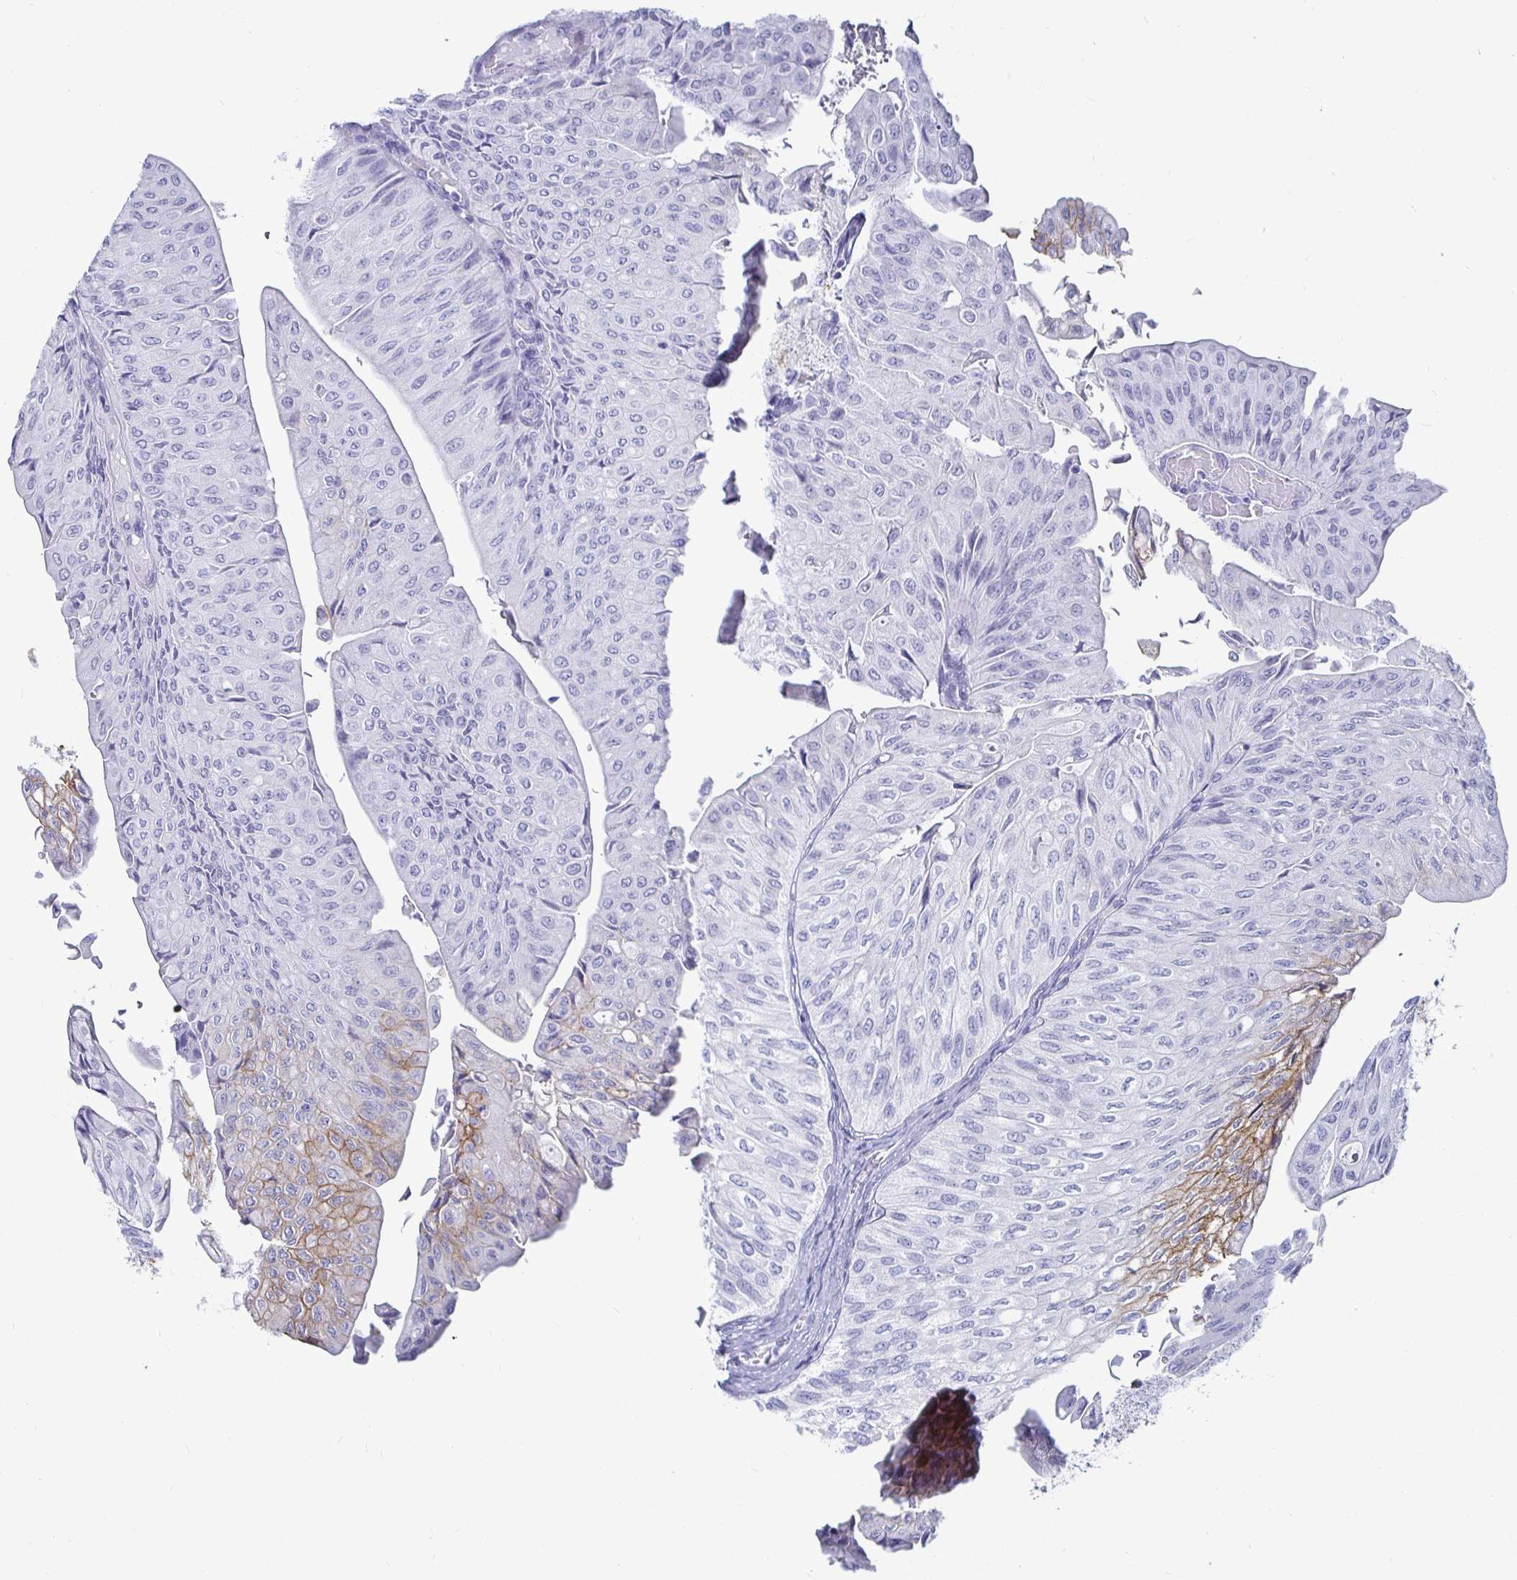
{"staining": {"intensity": "moderate", "quantity": "<25%", "location": "cytoplasmic/membranous"}, "tissue": "urothelial cancer", "cell_type": "Tumor cells", "image_type": "cancer", "snomed": [{"axis": "morphology", "description": "Urothelial carcinoma, NOS"}, {"axis": "topography", "description": "Urinary bladder"}], "caption": "Tumor cells display low levels of moderate cytoplasmic/membranous staining in approximately <25% of cells in human transitional cell carcinoma. (Brightfield microscopy of DAB IHC at high magnification).", "gene": "CA9", "patient": {"sex": "male", "age": 62}}